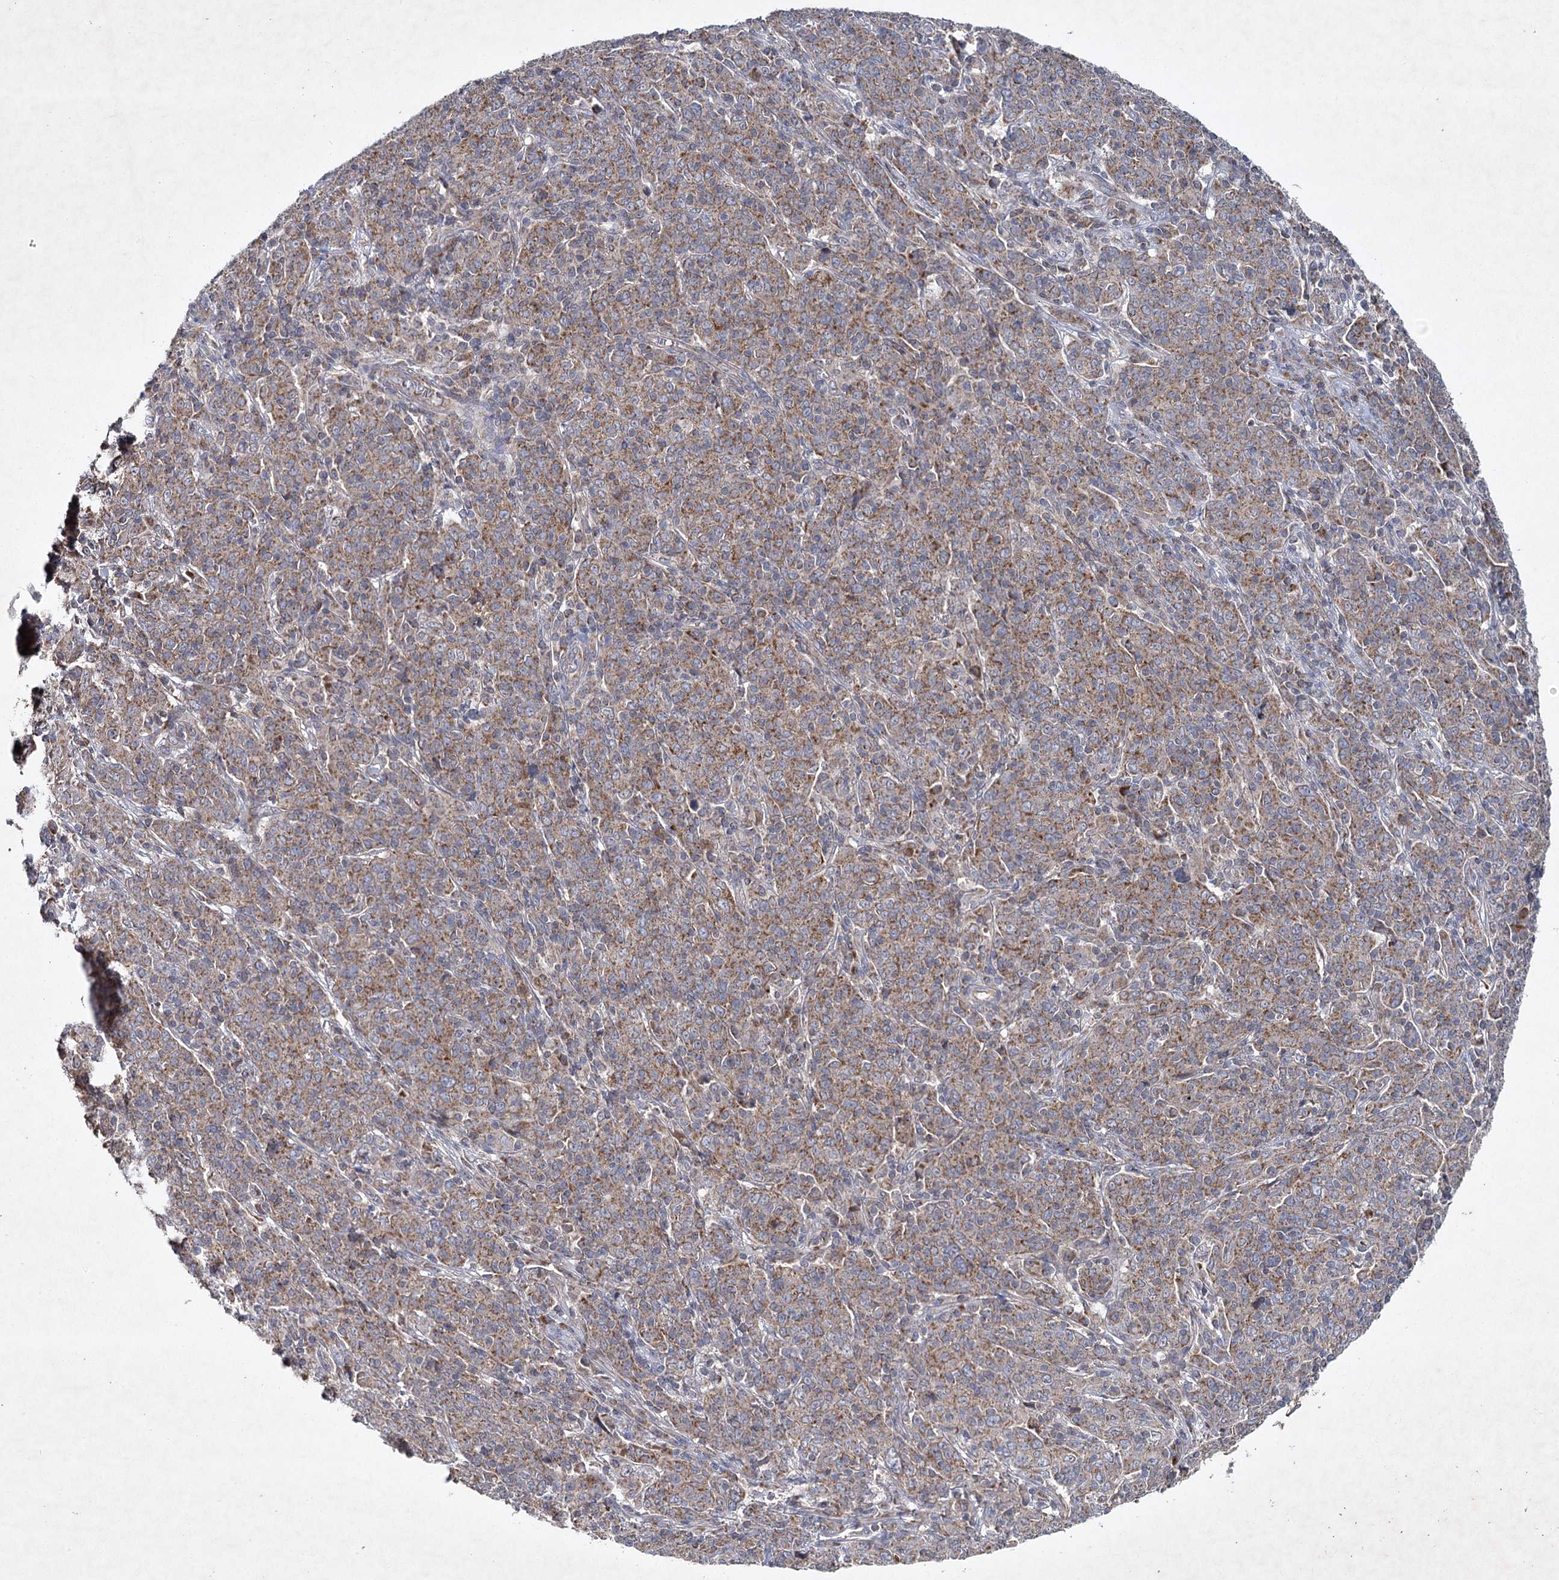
{"staining": {"intensity": "weak", "quantity": ">75%", "location": "cytoplasmic/membranous"}, "tissue": "cervical cancer", "cell_type": "Tumor cells", "image_type": "cancer", "snomed": [{"axis": "morphology", "description": "Squamous cell carcinoma, NOS"}, {"axis": "topography", "description": "Cervix"}], "caption": "A histopathology image showing weak cytoplasmic/membranous staining in approximately >75% of tumor cells in cervical cancer, as visualized by brown immunohistochemical staining.", "gene": "MRPL44", "patient": {"sex": "female", "age": 67}}